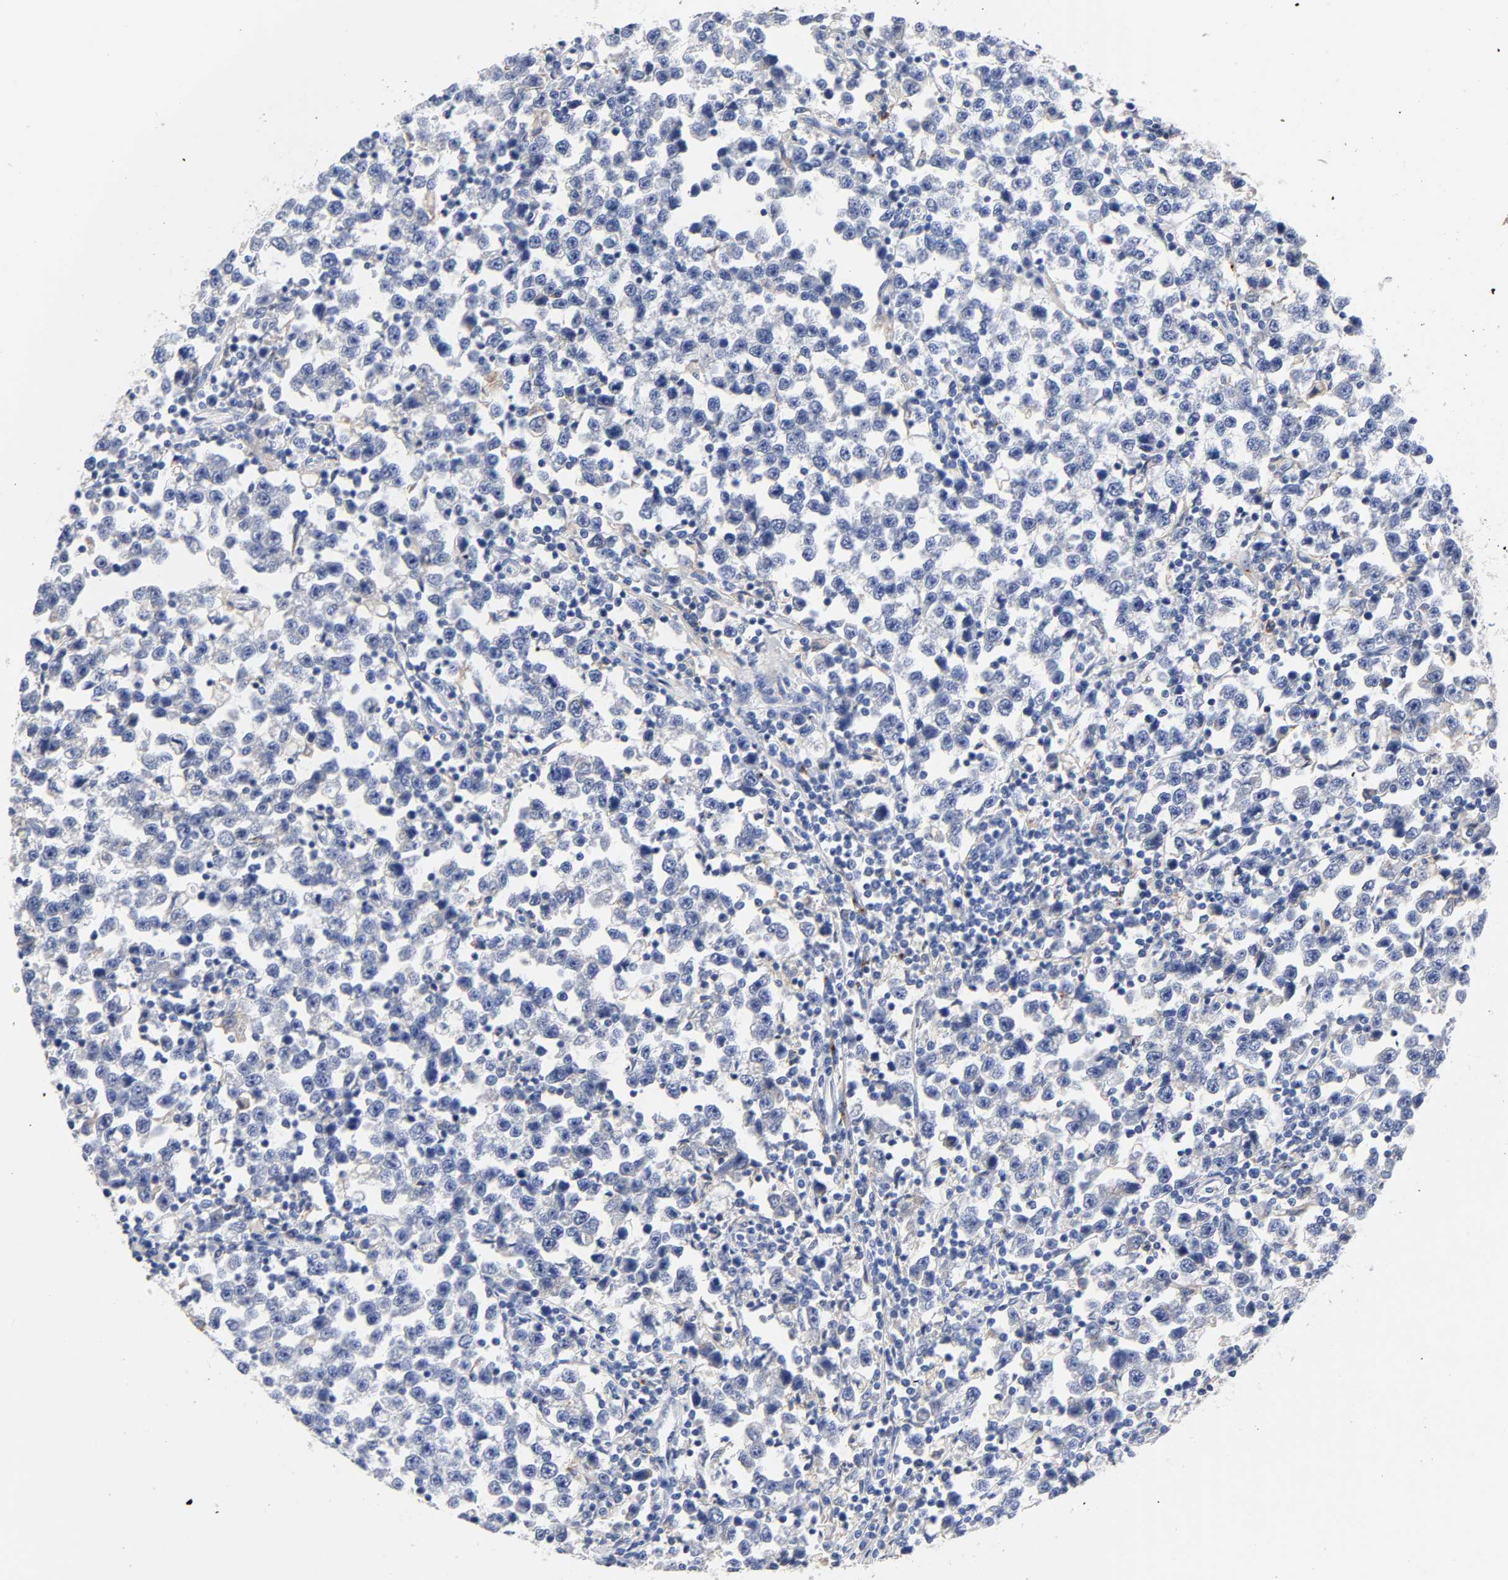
{"staining": {"intensity": "negative", "quantity": "none", "location": "none"}, "tissue": "testis cancer", "cell_type": "Tumor cells", "image_type": "cancer", "snomed": [{"axis": "morphology", "description": "Seminoma, NOS"}, {"axis": "topography", "description": "Testis"}], "caption": "Immunohistochemistry micrograph of testis cancer stained for a protein (brown), which reveals no positivity in tumor cells. (DAB (3,3'-diaminobenzidine) immunohistochemistry (IHC), high magnification).", "gene": "LRP1", "patient": {"sex": "male", "age": 43}}